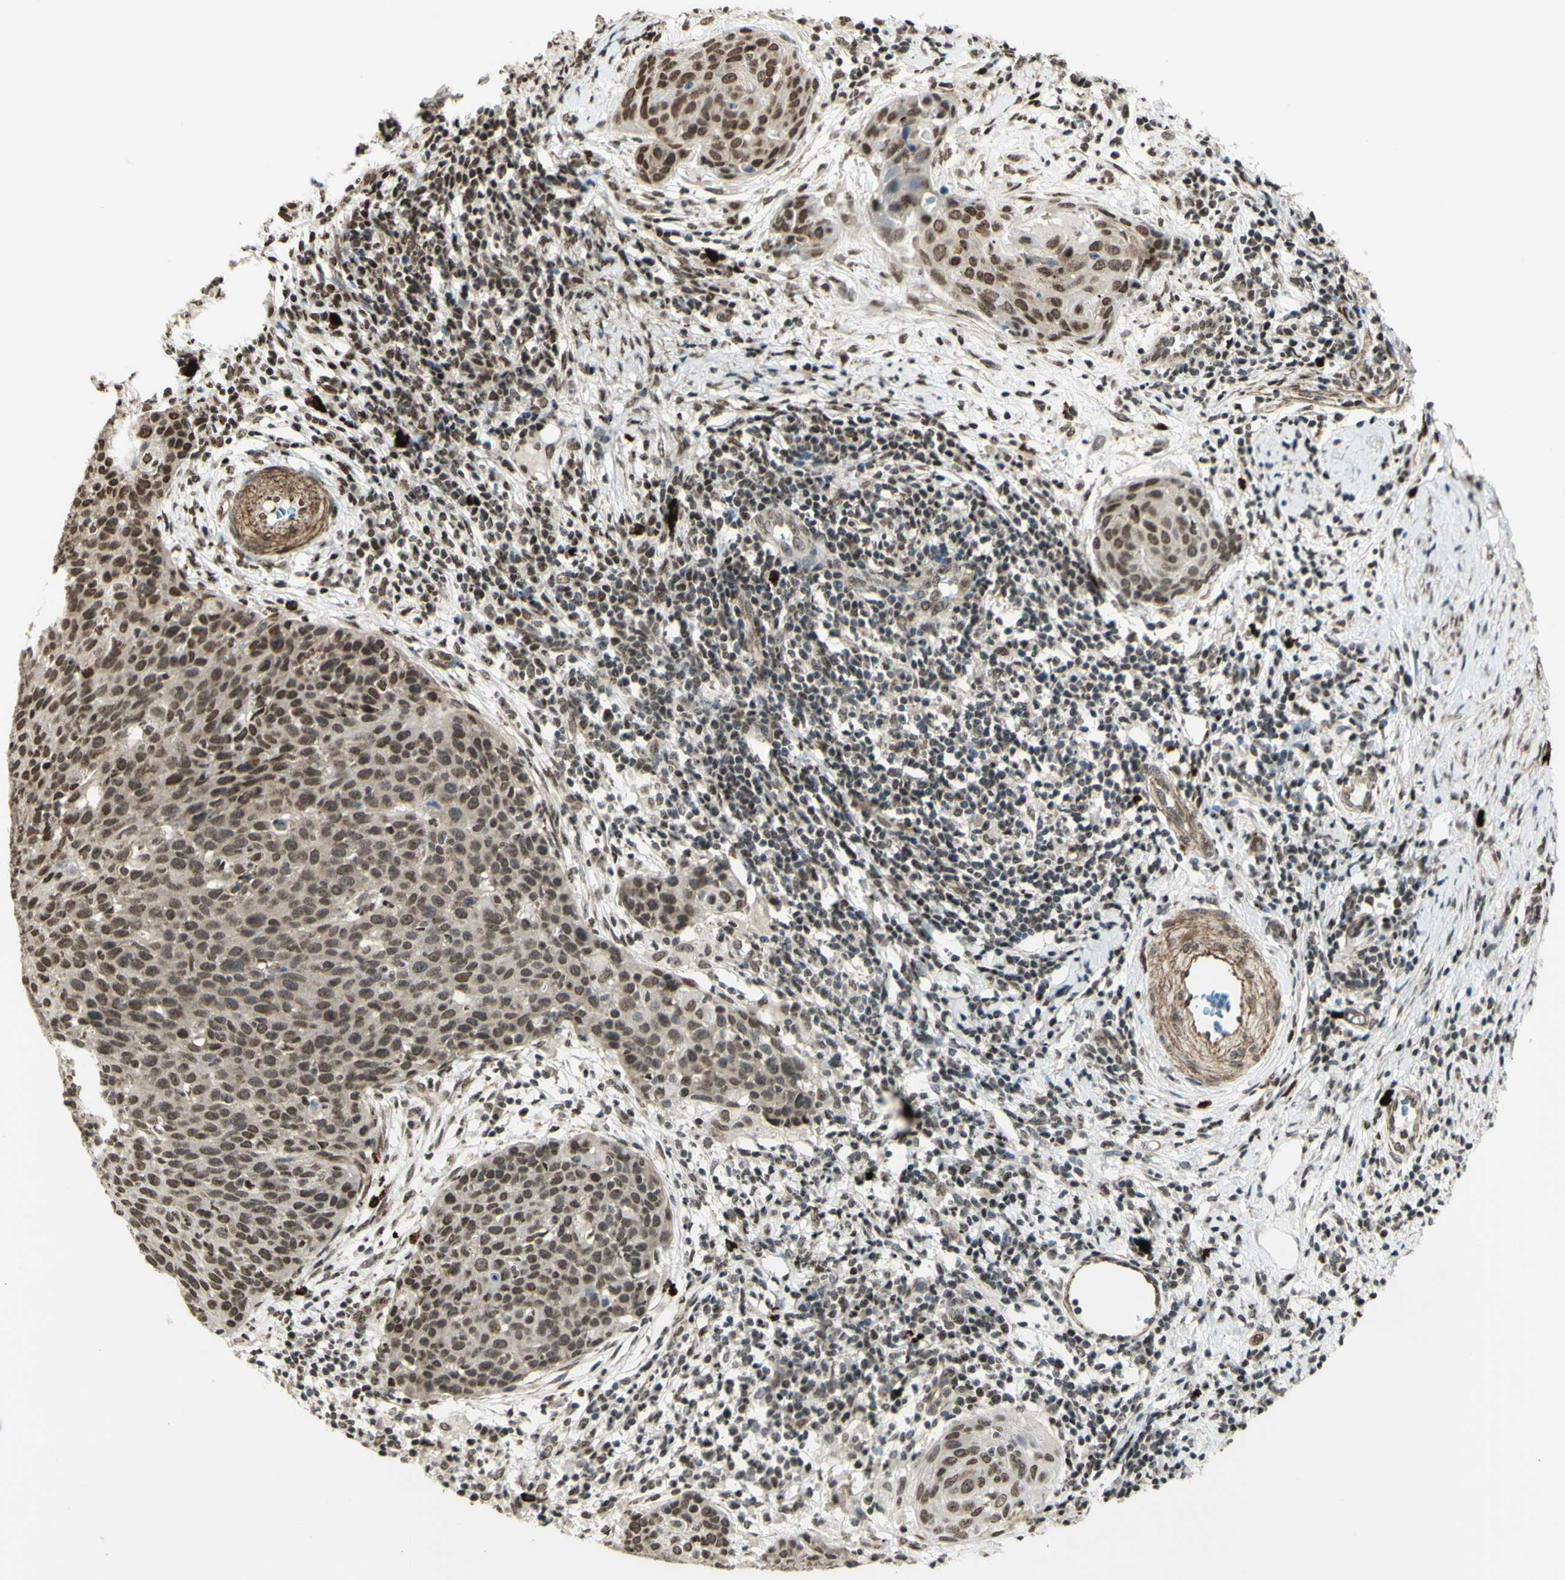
{"staining": {"intensity": "moderate", "quantity": ">75%", "location": "nuclear"}, "tissue": "cervical cancer", "cell_type": "Tumor cells", "image_type": "cancer", "snomed": [{"axis": "morphology", "description": "Squamous cell carcinoma, NOS"}, {"axis": "topography", "description": "Cervix"}], "caption": "A high-resolution image shows IHC staining of cervical squamous cell carcinoma, which reveals moderate nuclear staining in about >75% of tumor cells. The staining was performed using DAB to visualize the protein expression in brown, while the nuclei were stained in blue with hematoxylin (Magnification: 20x).", "gene": "ZMYM6", "patient": {"sex": "female", "age": 38}}